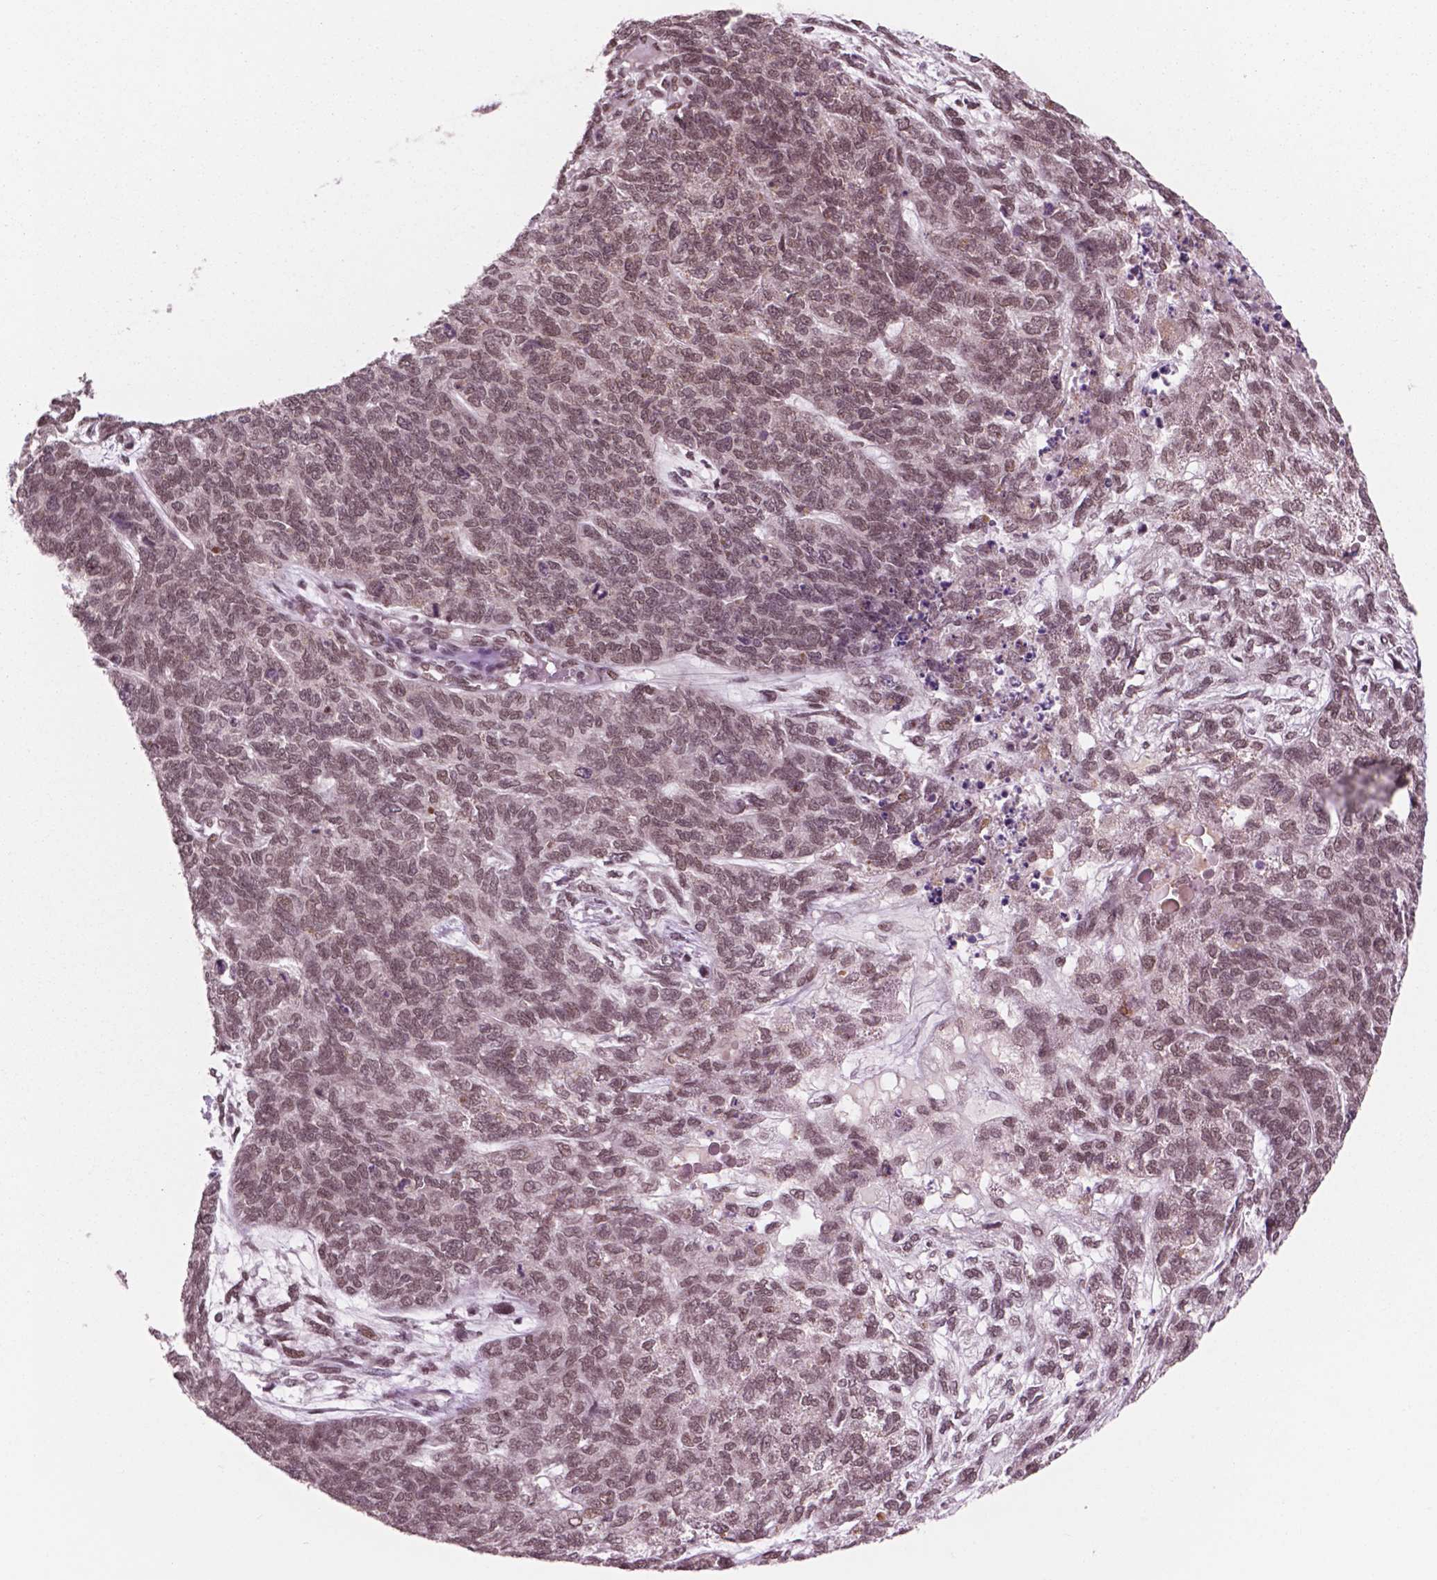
{"staining": {"intensity": "weak", "quantity": ">75%", "location": "nuclear"}, "tissue": "cervical cancer", "cell_type": "Tumor cells", "image_type": "cancer", "snomed": [{"axis": "morphology", "description": "Squamous cell carcinoma, NOS"}, {"axis": "topography", "description": "Cervix"}], "caption": "Protein staining demonstrates weak nuclear expression in about >75% of tumor cells in cervical cancer (squamous cell carcinoma).", "gene": "POLR2E", "patient": {"sex": "female", "age": 63}}